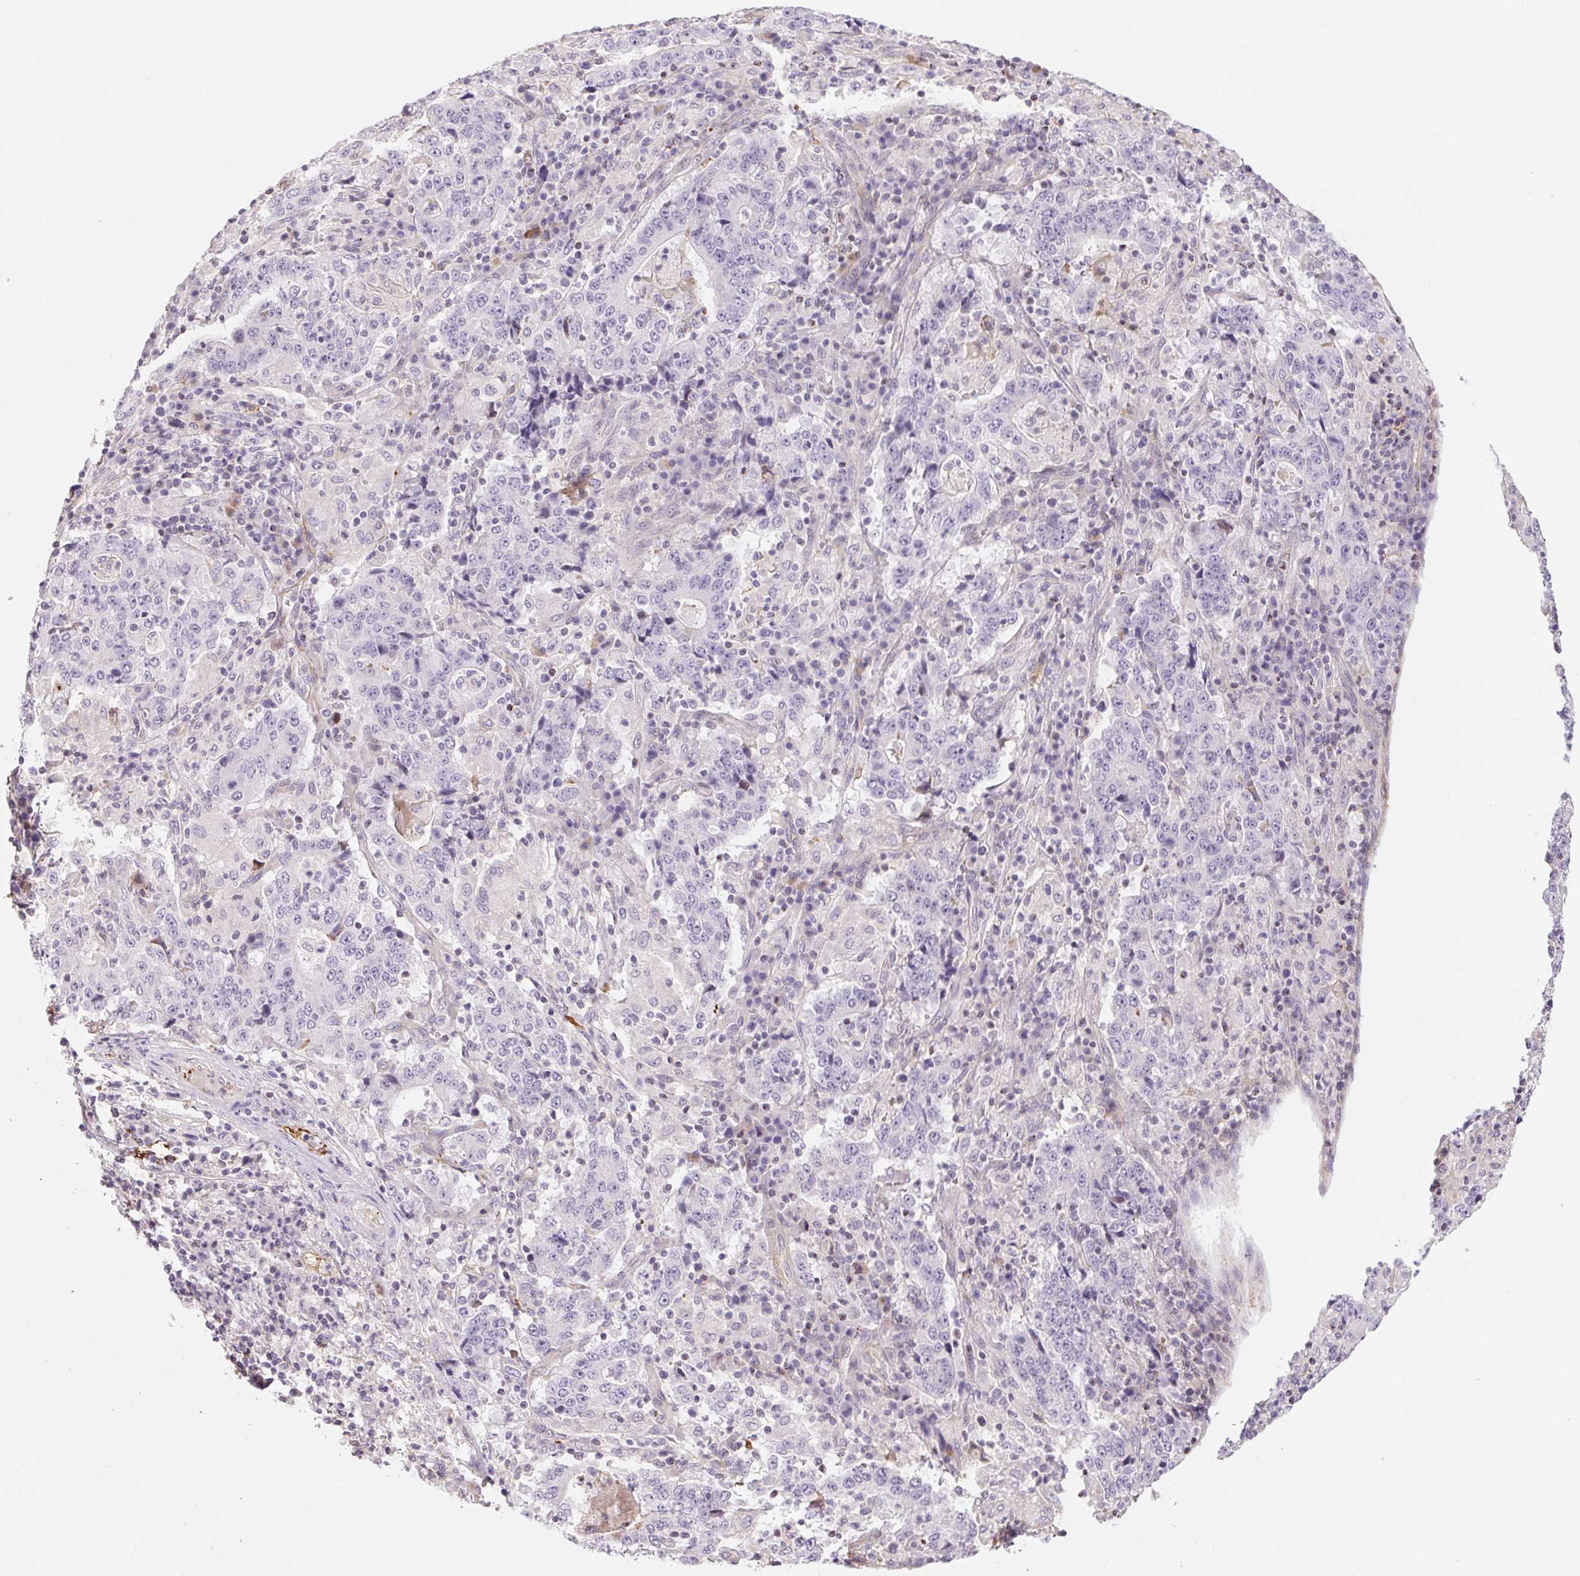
{"staining": {"intensity": "negative", "quantity": "none", "location": "none"}, "tissue": "stomach cancer", "cell_type": "Tumor cells", "image_type": "cancer", "snomed": [{"axis": "morphology", "description": "Normal tissue, NOS"}, {"axis": "morphology", "description": "Adenocarcinoma, NOS"}, {"axis": "topography", "description": "Stomach, upper"}, {"axis": "topography", "description": "Stomach"}], "caption": "This is an immunohistochemistry image of human stomach adenocarcinoma. There is no staining in tumor cells.", "gene": "ANKRD13B", "patient": {"sex": "male", "age": 59}}